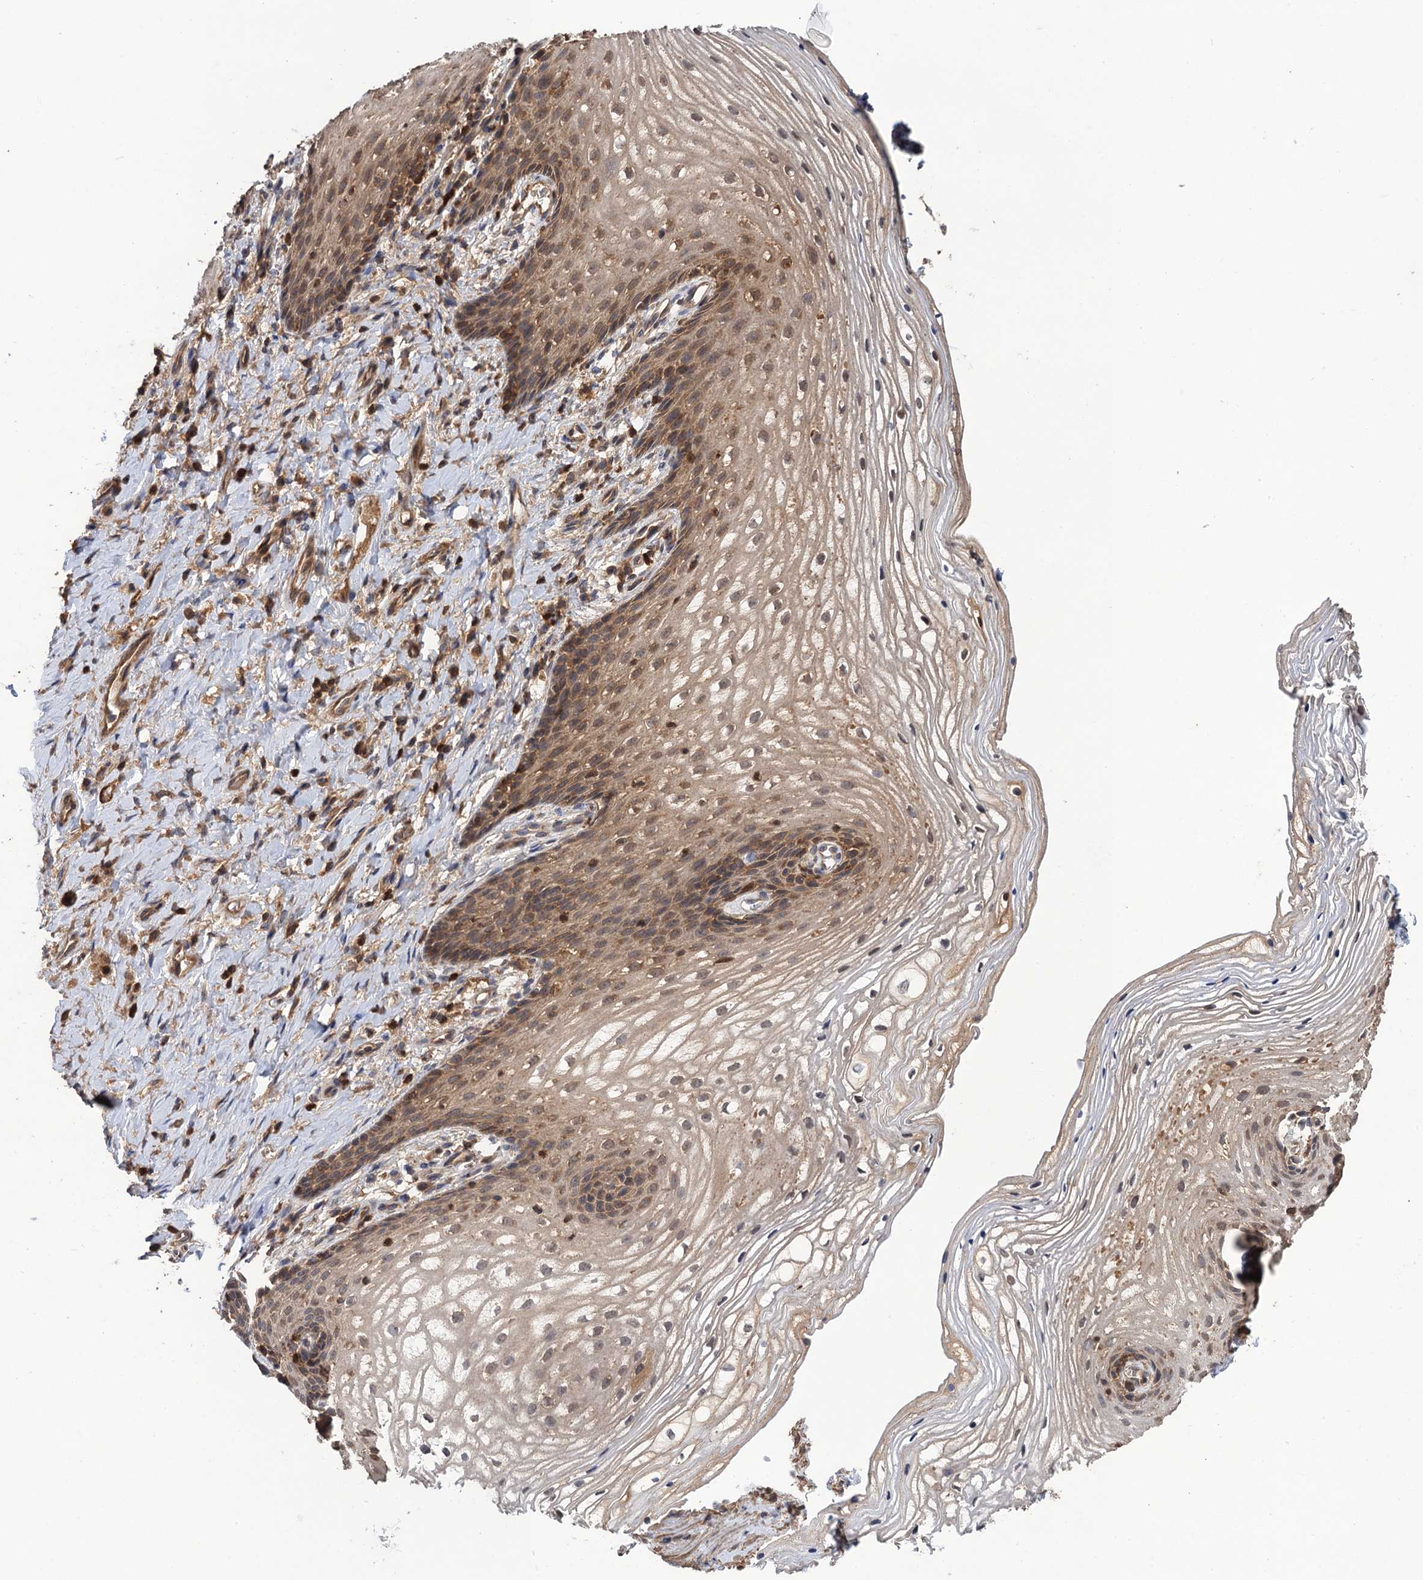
{"staining": {"intensity": "moderate", "quantity": "25%-75%", "location": "cytoplasmic/membranous,nuclear"}, "tissue": "vagina", "cell_type": "Squamous epithelial cells", "image_type": "normal", "snomed": [{"axis": "morphology", "description": "Normal tissue, NOS"}, {"axis": "topography", "description": "Vagina"}], "caption": "Immunohistochemical staining of benign human vagina shows medium levels of moderate cytoplasmic/membranous,nuclear staining in approximately 25%-75% of squamous epithelial cells.", "gene": "DGKA", "patient": {"sex": "female", "age": 60}}